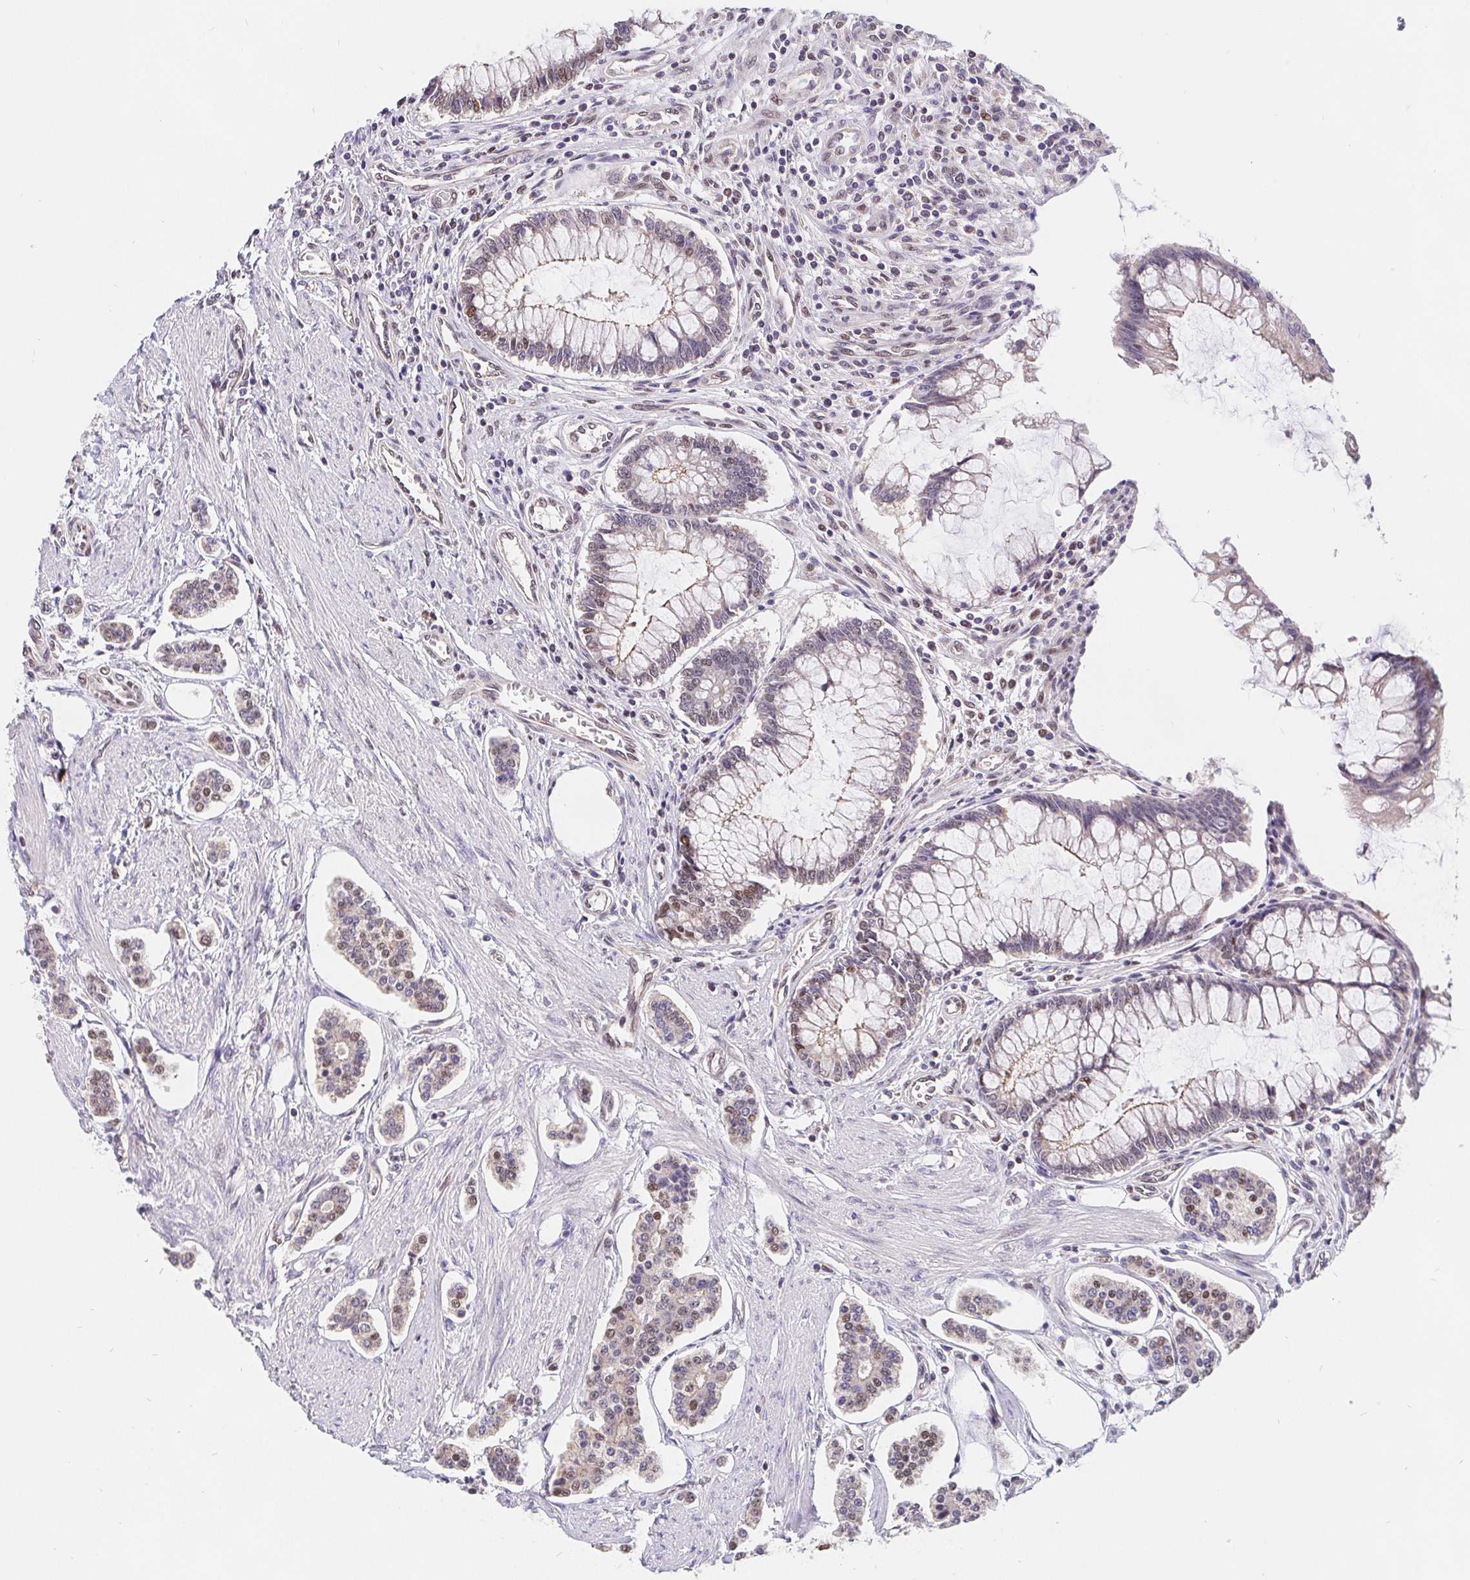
{"staining": {"intensity": "weak", "quantity": ">75%", "location": "cytoplasmic/membranous,nuclear"}, "tissue": "carcinoid", "cell_type": "Tumor cells", "image_type": "cancer", "snomed": [{"axis": "morphology", "description": "Carcinoid, malignant, NOS"}, {"axis": "topography", "description": "Small intestine"}], "caption": "A brown stain labels weak cytoplasmic/membranous and nuclear expression of a protein in carcinoid tumor cells.", "gene": "POU2F1", "patient": {"sex": "female", "age": 65}}